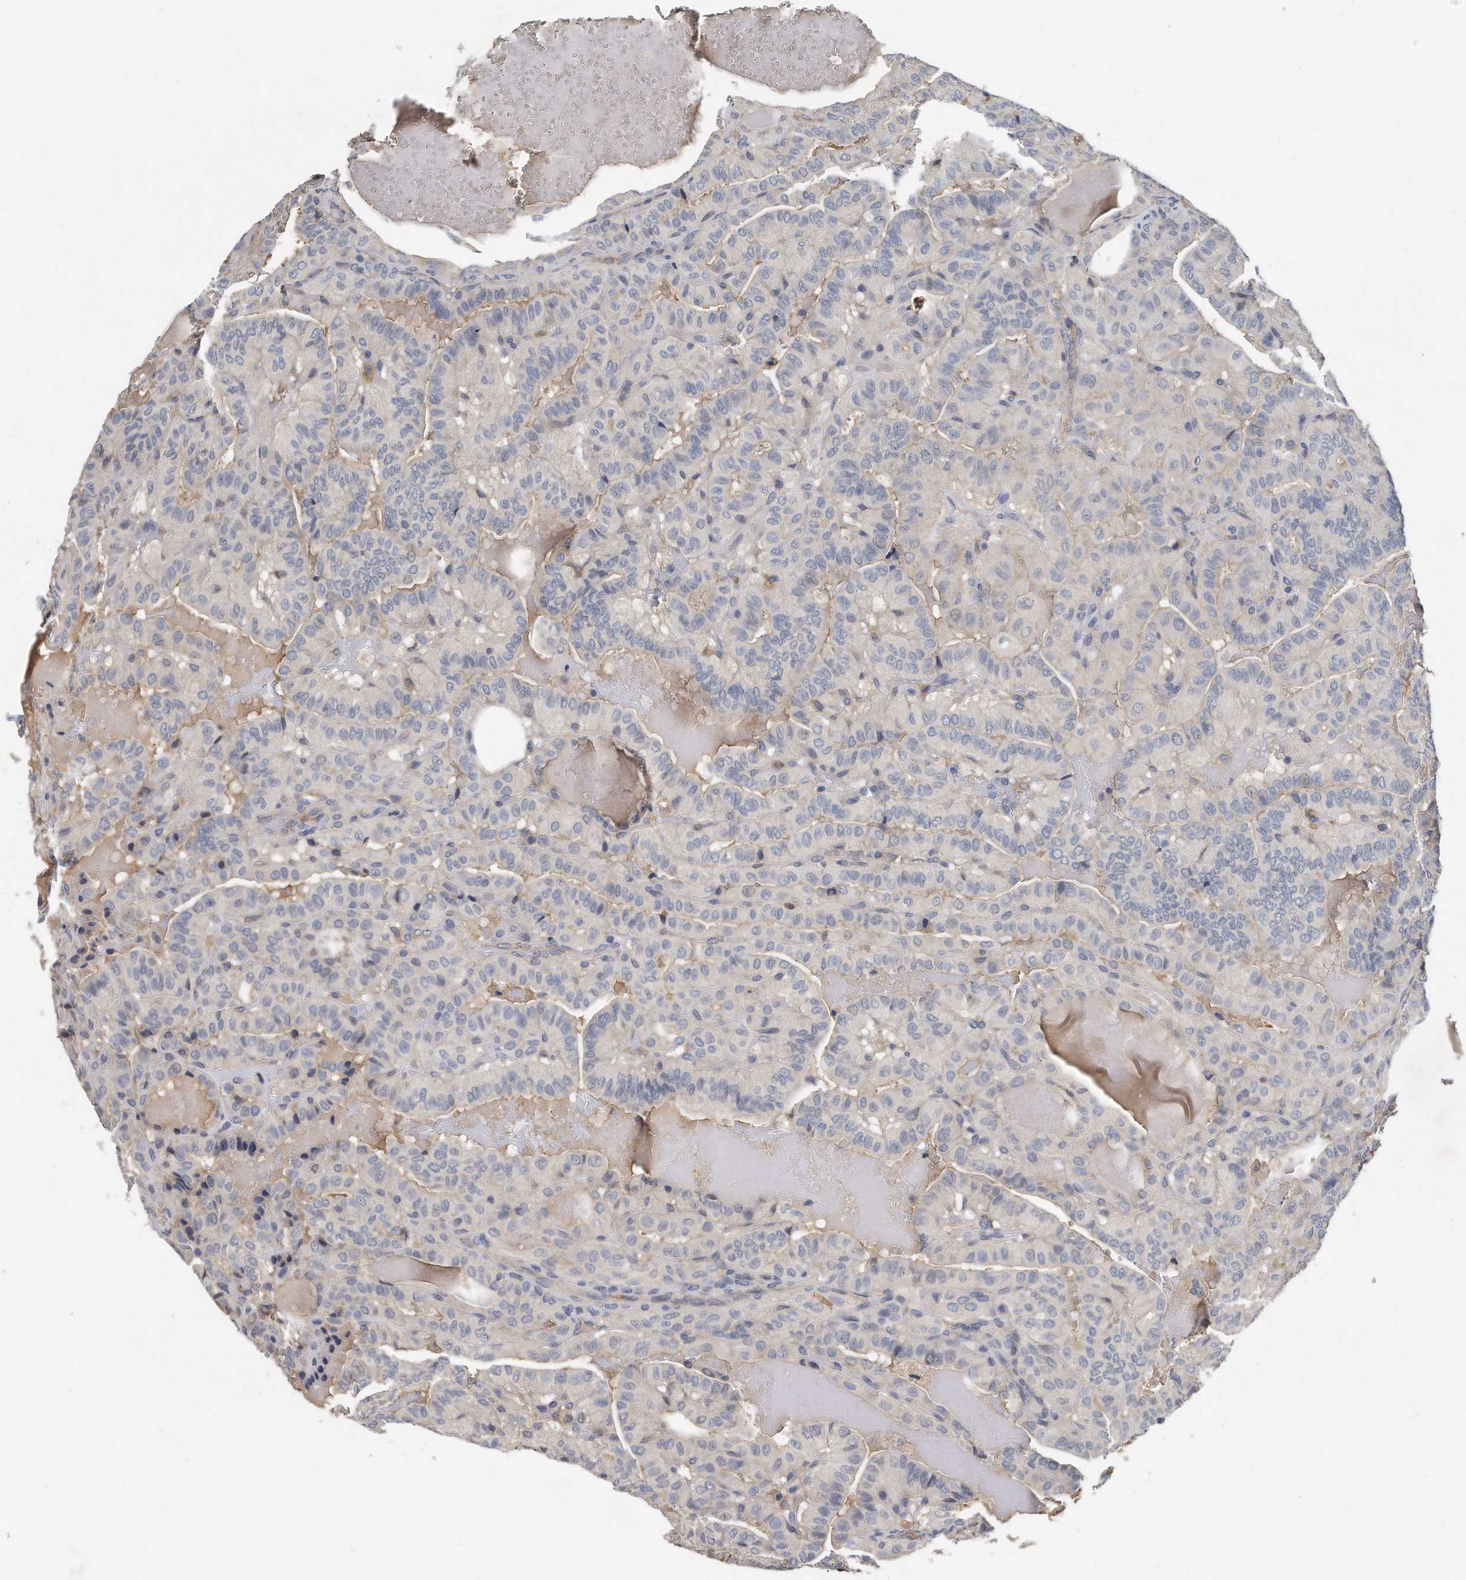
{"staining": {"intensity": "weak", "quantity": "<25%", "location": "cytoplasmic/membranous"}, "tissue": "thyroid cancer", "cell_type": "Tumor cells", "image_type": "cancer", "snomed": [{"axis": "morphology", "description": "Papillary adenocarcinoma, NOS"}, {"axis": "topography", "description": "Thyroid gland"}], "caption": "An image of human thyroid papillary adenocarcinoma is negative for staining in tumor cells.", "gene": "HOMER3", "patient": {"sex": "male", "age": 77}}